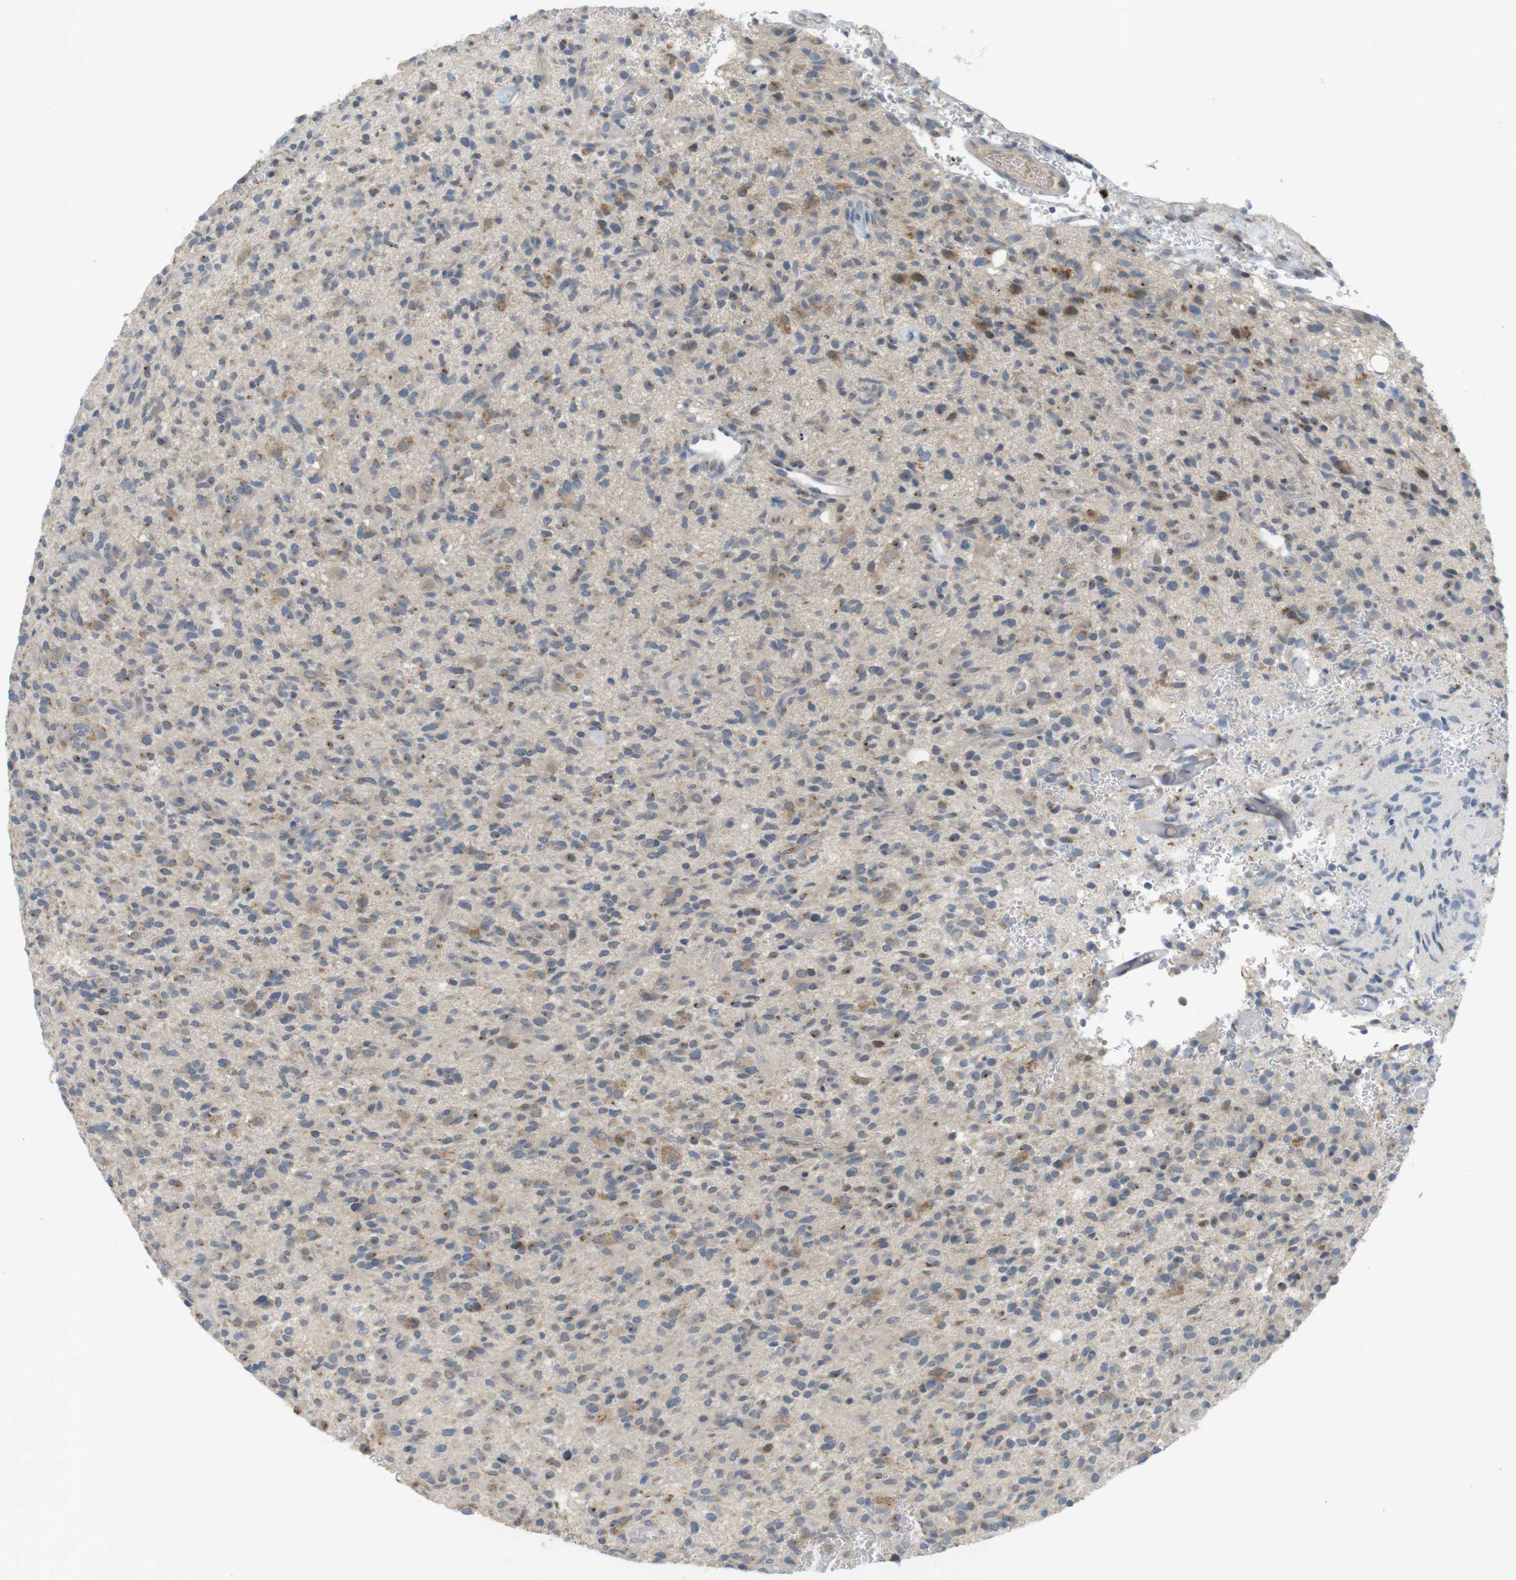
{"staining": {"intensity": "moderate", "quantity": "25%-75%", "location": "cytoplasmic/membranous"}, "tissue": "glioma", "cell_type": "Tumor cells", "image_type": "cancer", "snomed": [{"axis": "morphology", "description": "Glioma, malignant, High grade"}, {"axis": "topography", "description": "Brain"}], "caption": "A photomicrograph of human glioma stained for a protein shows moderate cytoplasmic/membranous brown staining in tumor cells.", "gene": "YIPF3", "patient": {"sex": "male", "age": 71}}